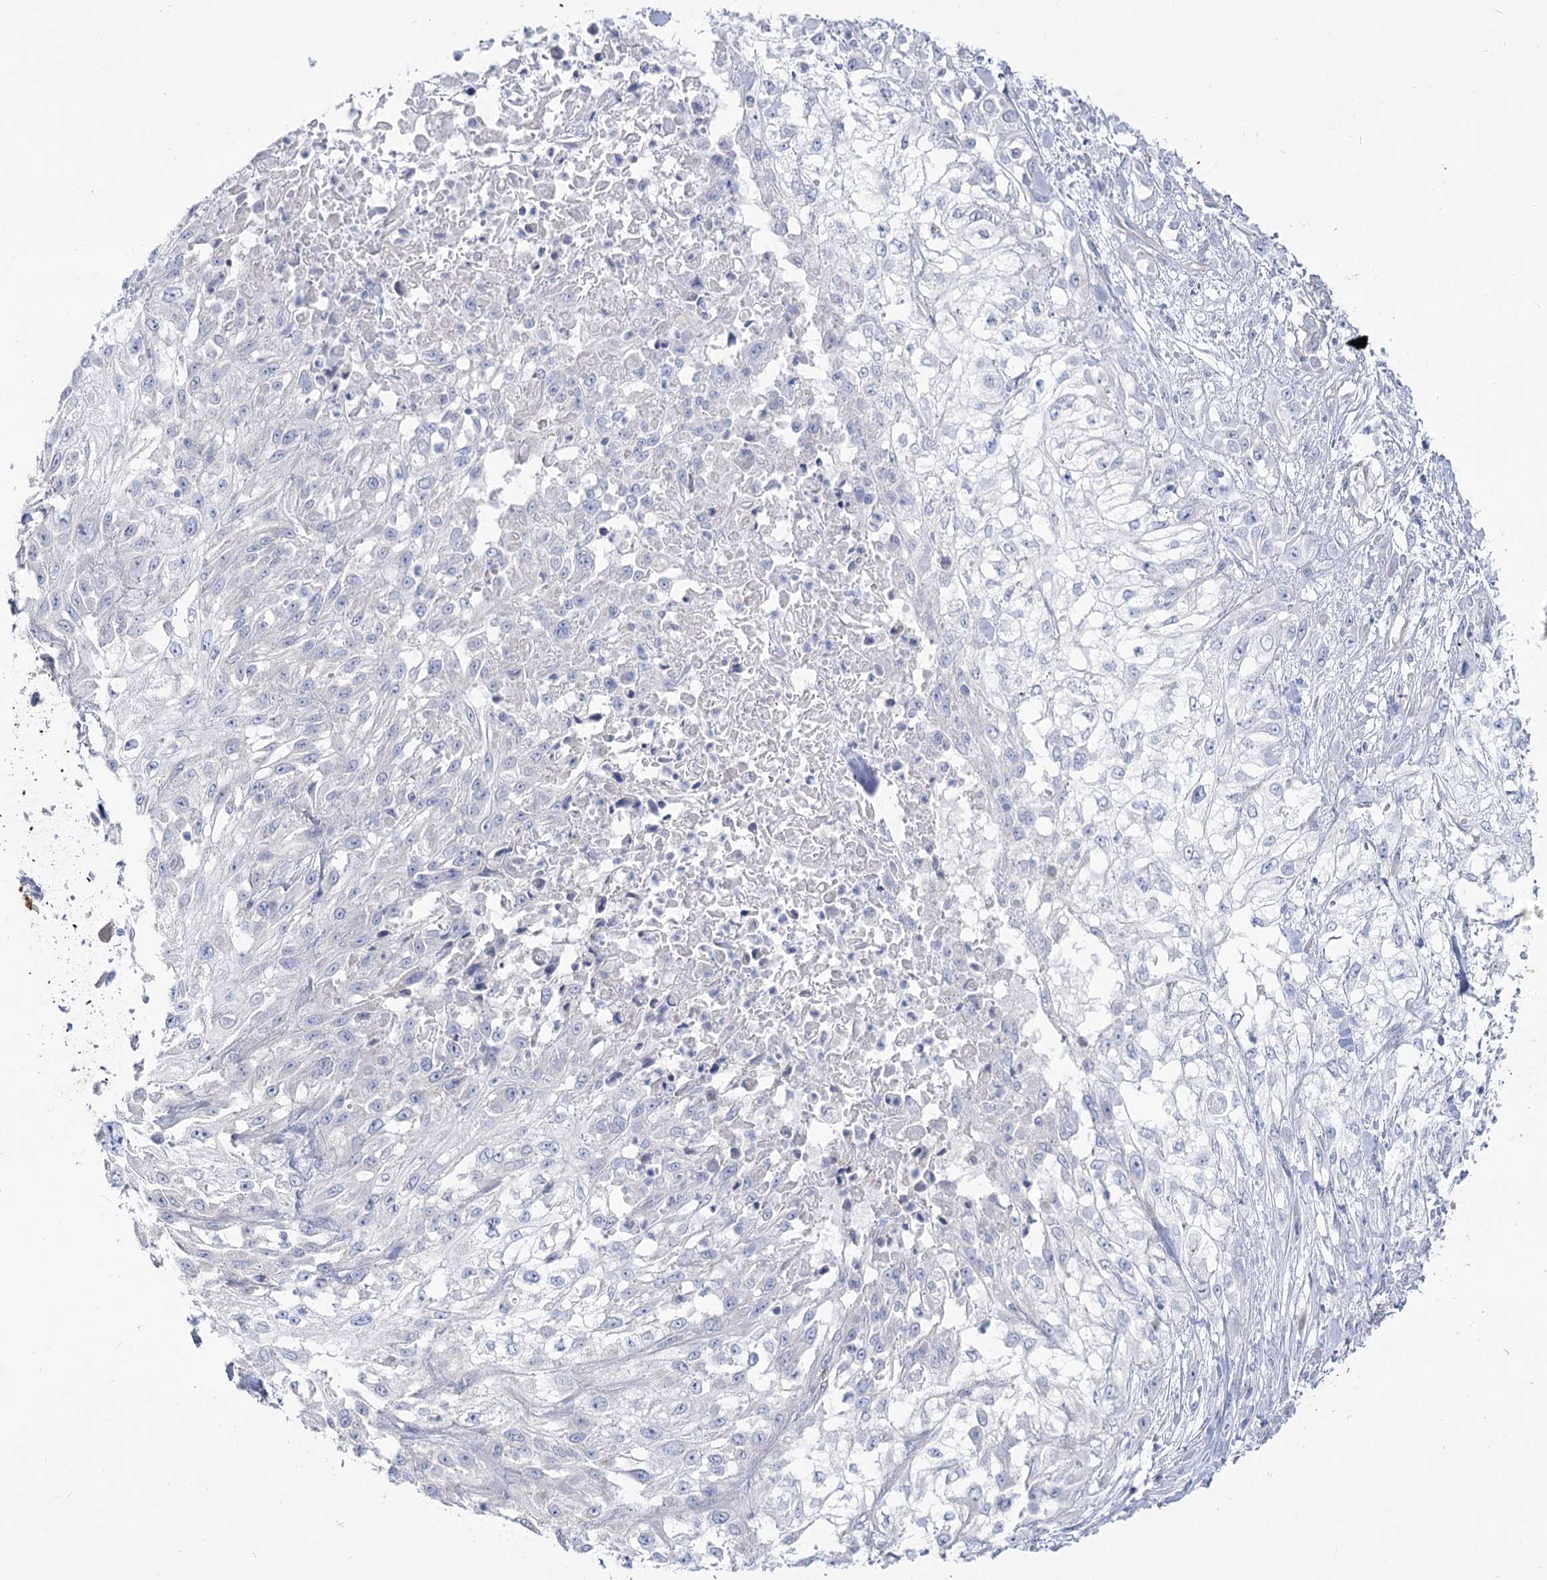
{"staining": {"intensity": "negative", "quantity": "none", "location": "none"}, "tissue": "skin cancer", "cell_type": "Tumor cells", "image_type": "cancer", "snomed": [{"axis": "morphology", "description": "Squamous cell carcinoma, NOS"}, {"axis": "morphology", "description": "Squamous cell carcinoma, metastatic, NOS"}, {"axis": "topography", "description": "Skin"}, {"axis": "topography", "description": "Lymph node"}], "caption": "Tumor cells are negative for brown protein staining in skin cancer.", "gene": "SUOX", "patient": {"sex": "male", "age": 75}}